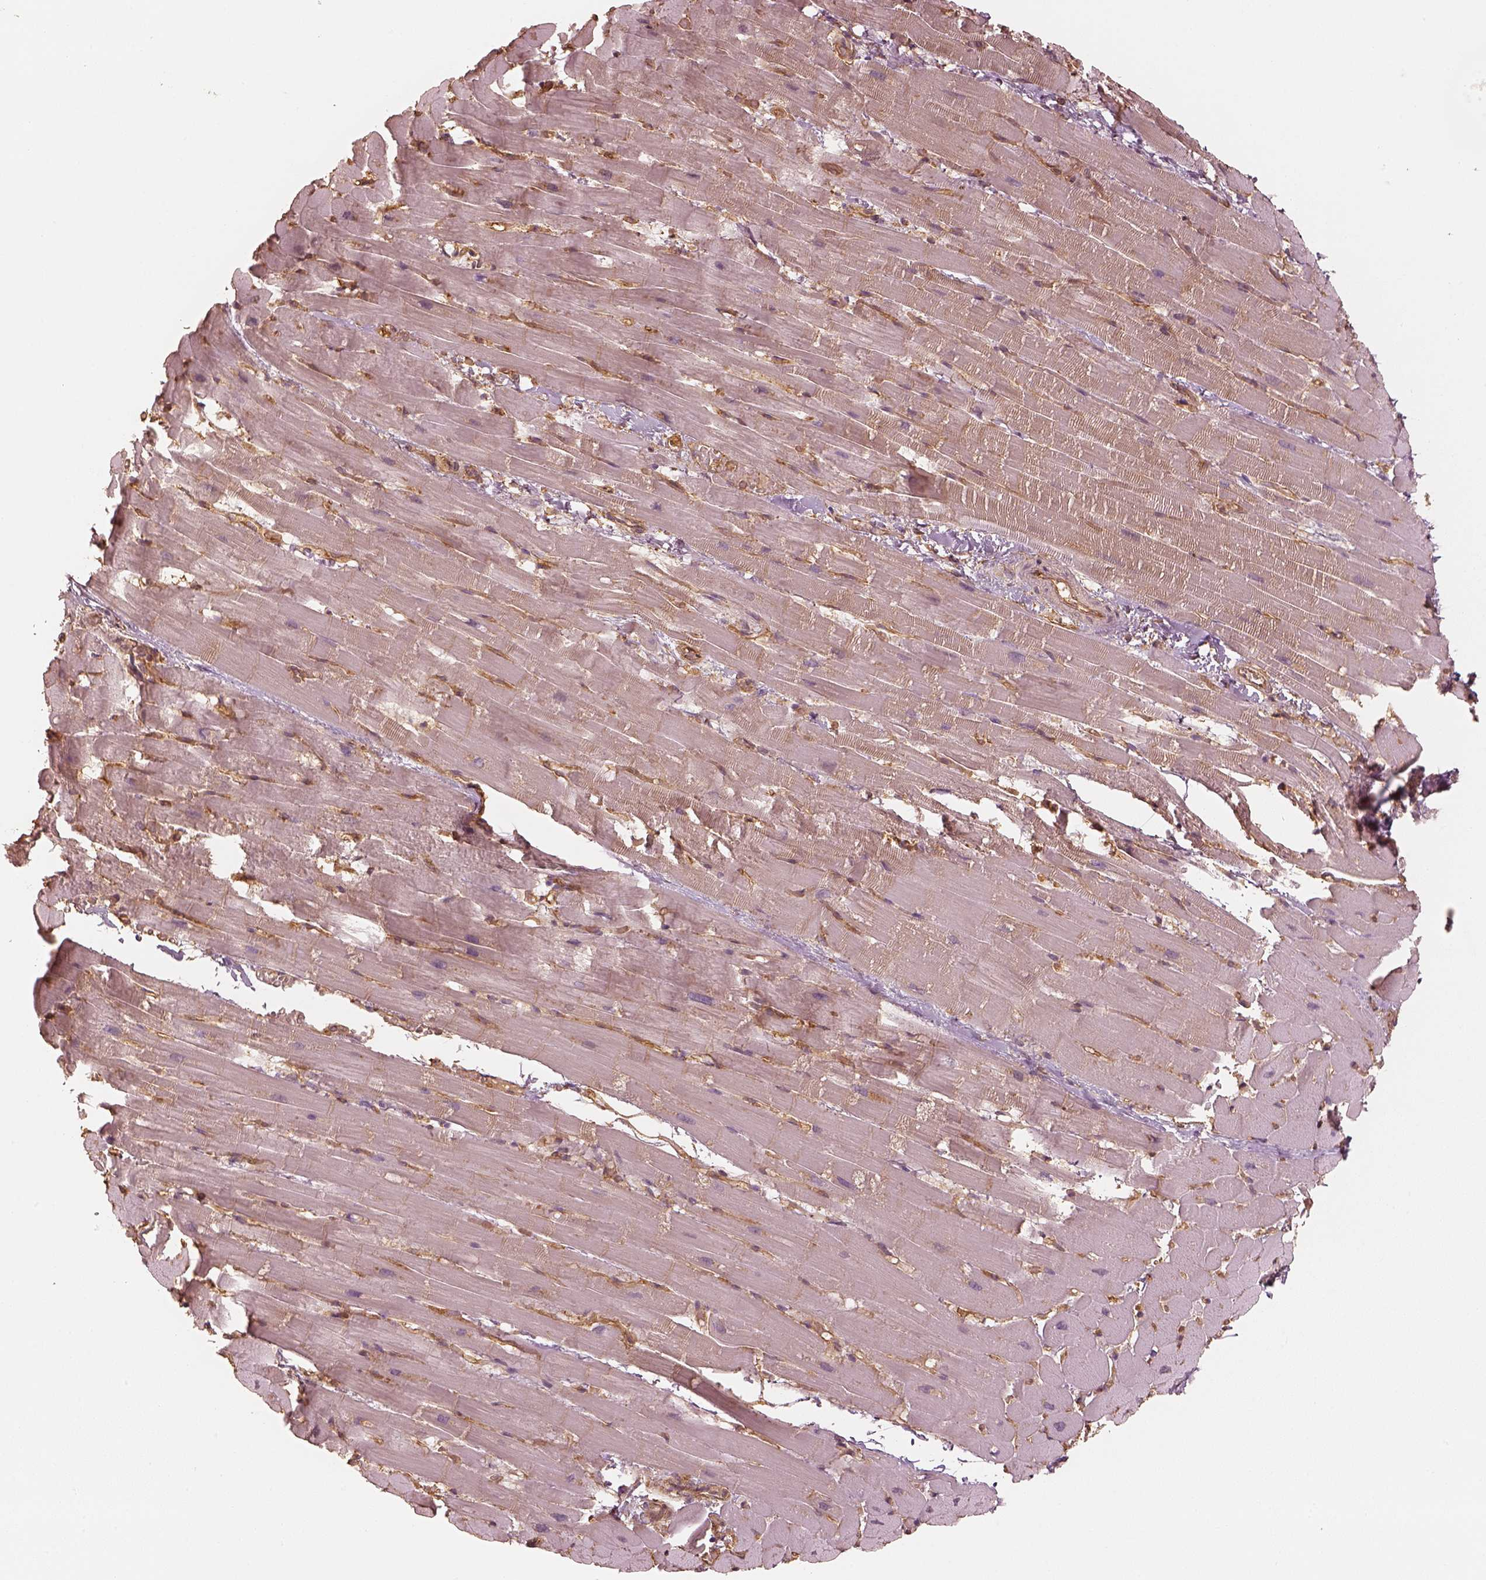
{"staining": {"intensity": "negative", "quantity": "none", "location": "none"}, "tissue": "heart muscle", "cell_type": "Cardiomyocytes", "image_type": "normal", "snomed": [{"axis": "morphology", "description": "Normal tissue, NOS"}, {"axis": "topography", "description": "Heart"}], "caption": "This is a micrograph of immunohistochemistry (IHC) staining of benign heart muscle, which shows no expression in cardiomyocytes.", "gene": "WDR7", "patient": {"sex": "male", "age": 37}}